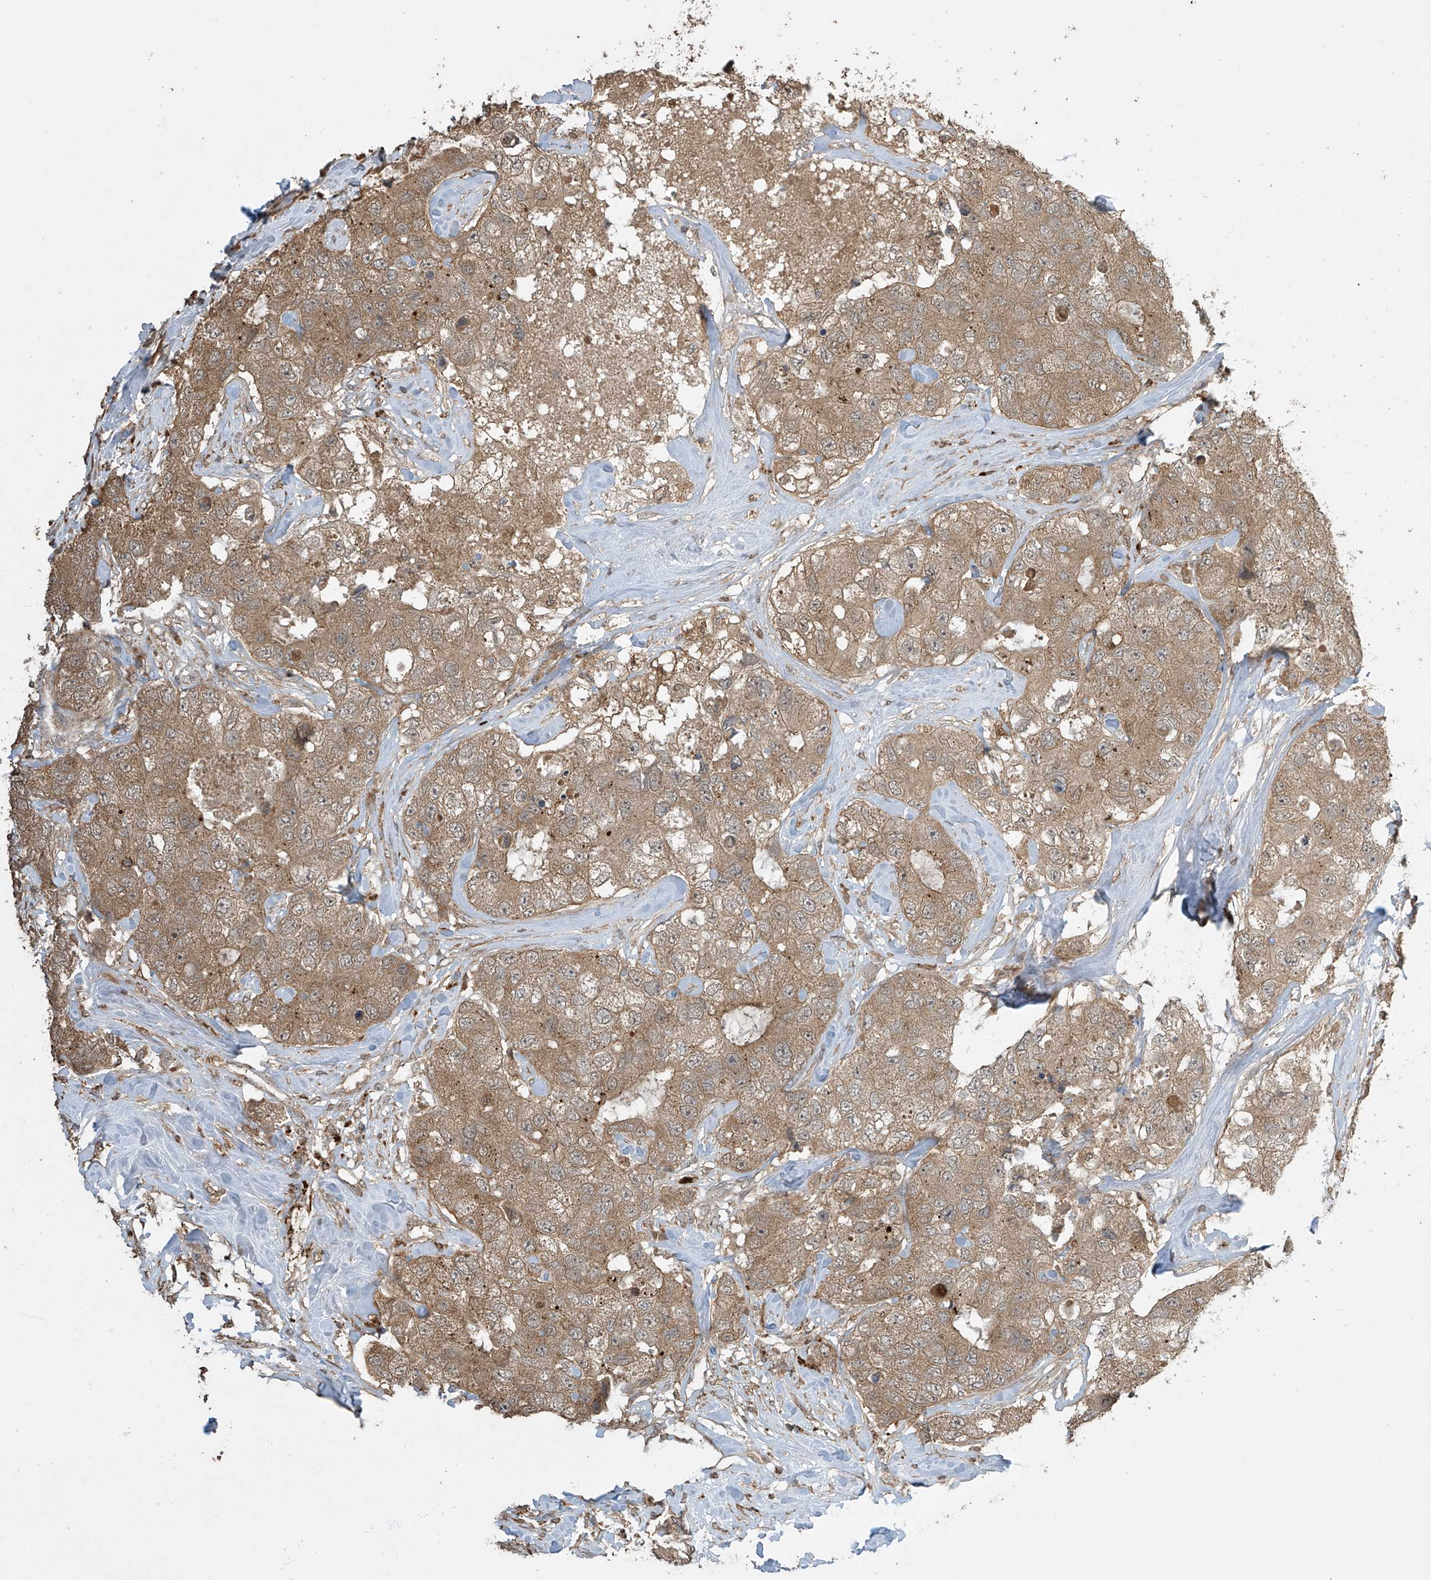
{"staining": {"intensity": "moderate", "quantity": ">75%", "location": "cytoplasmic/membranous"}, "tissue": "breast cancer", "cell_type": "Tumor cells", "image_type": "cancer", "snomed": [{"axis": "morphology", "description": "Duct carcinoma"}, {"axis": "topography", "description": "Breast"}], "caption": "Protein expression by IHC displays moderate cytoplasmic/membranous expression in about >75% of tumor cells in infiltrating ductal carcinoma (breast).", "gene": "SLFN14", "patient": {"sex": "female", "age": 62}}